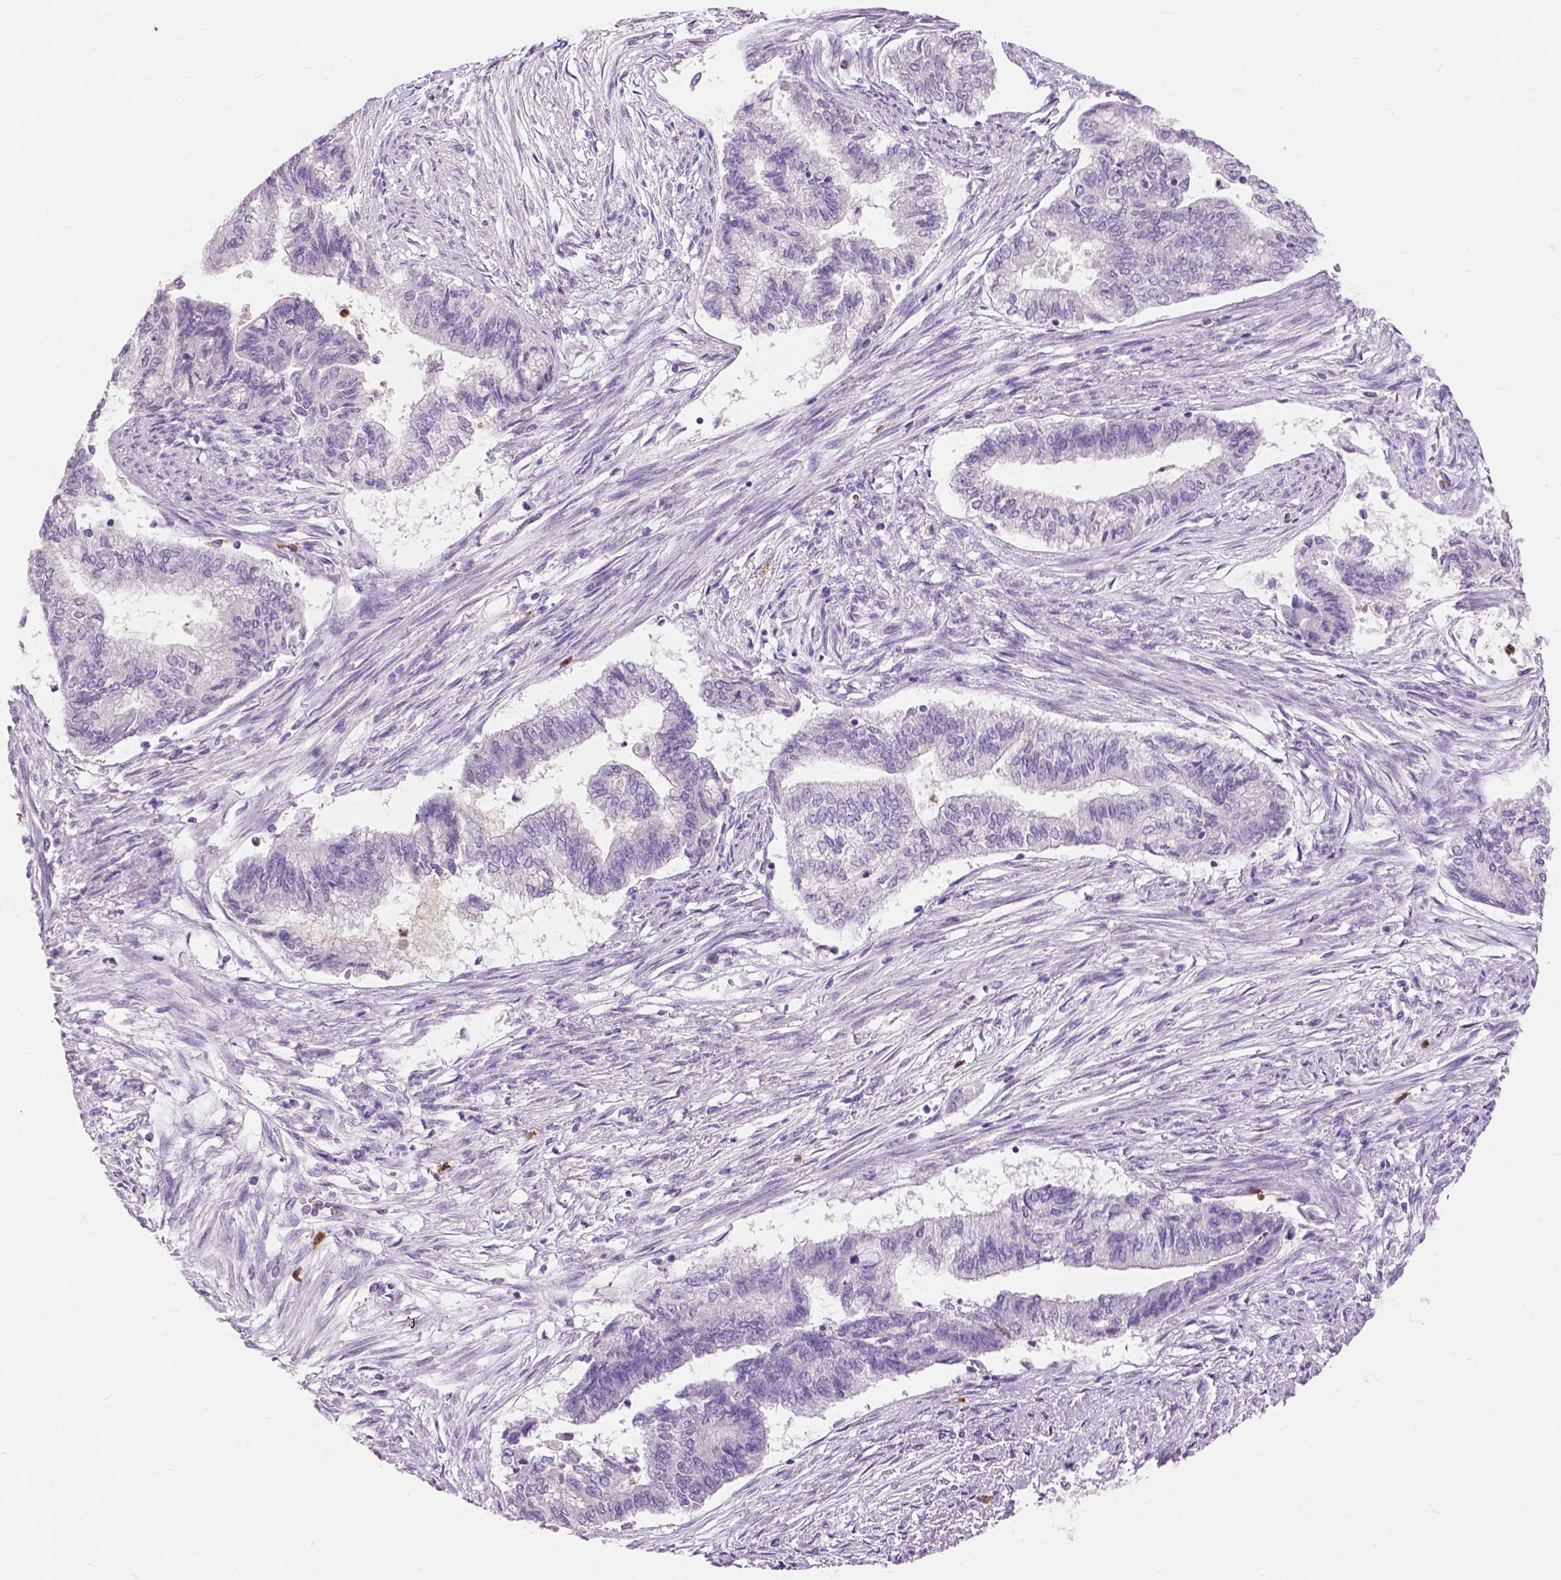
{"staining": {"intensity": "negative", "quantity": "none", "location": "none"}, "tissue": "endometrial cancer", "cell_type": "Tumor cells", "image_type": "cancer", "snomed": [{"axis": "morphology", "description": "Adenocarcinoma, NOS"}, {"axis": "topography", "description": "Endometrium"}], "caption": "Image shows no protein staining in tumor cells of endometrial adenocarcinoma tissue. (Brightfield microscopy of DAB (3,3'-diaminobenzidine) IHC at high magnification).", "gene": "CXCR2", "patient": {"sex": "female", "age": 65}}